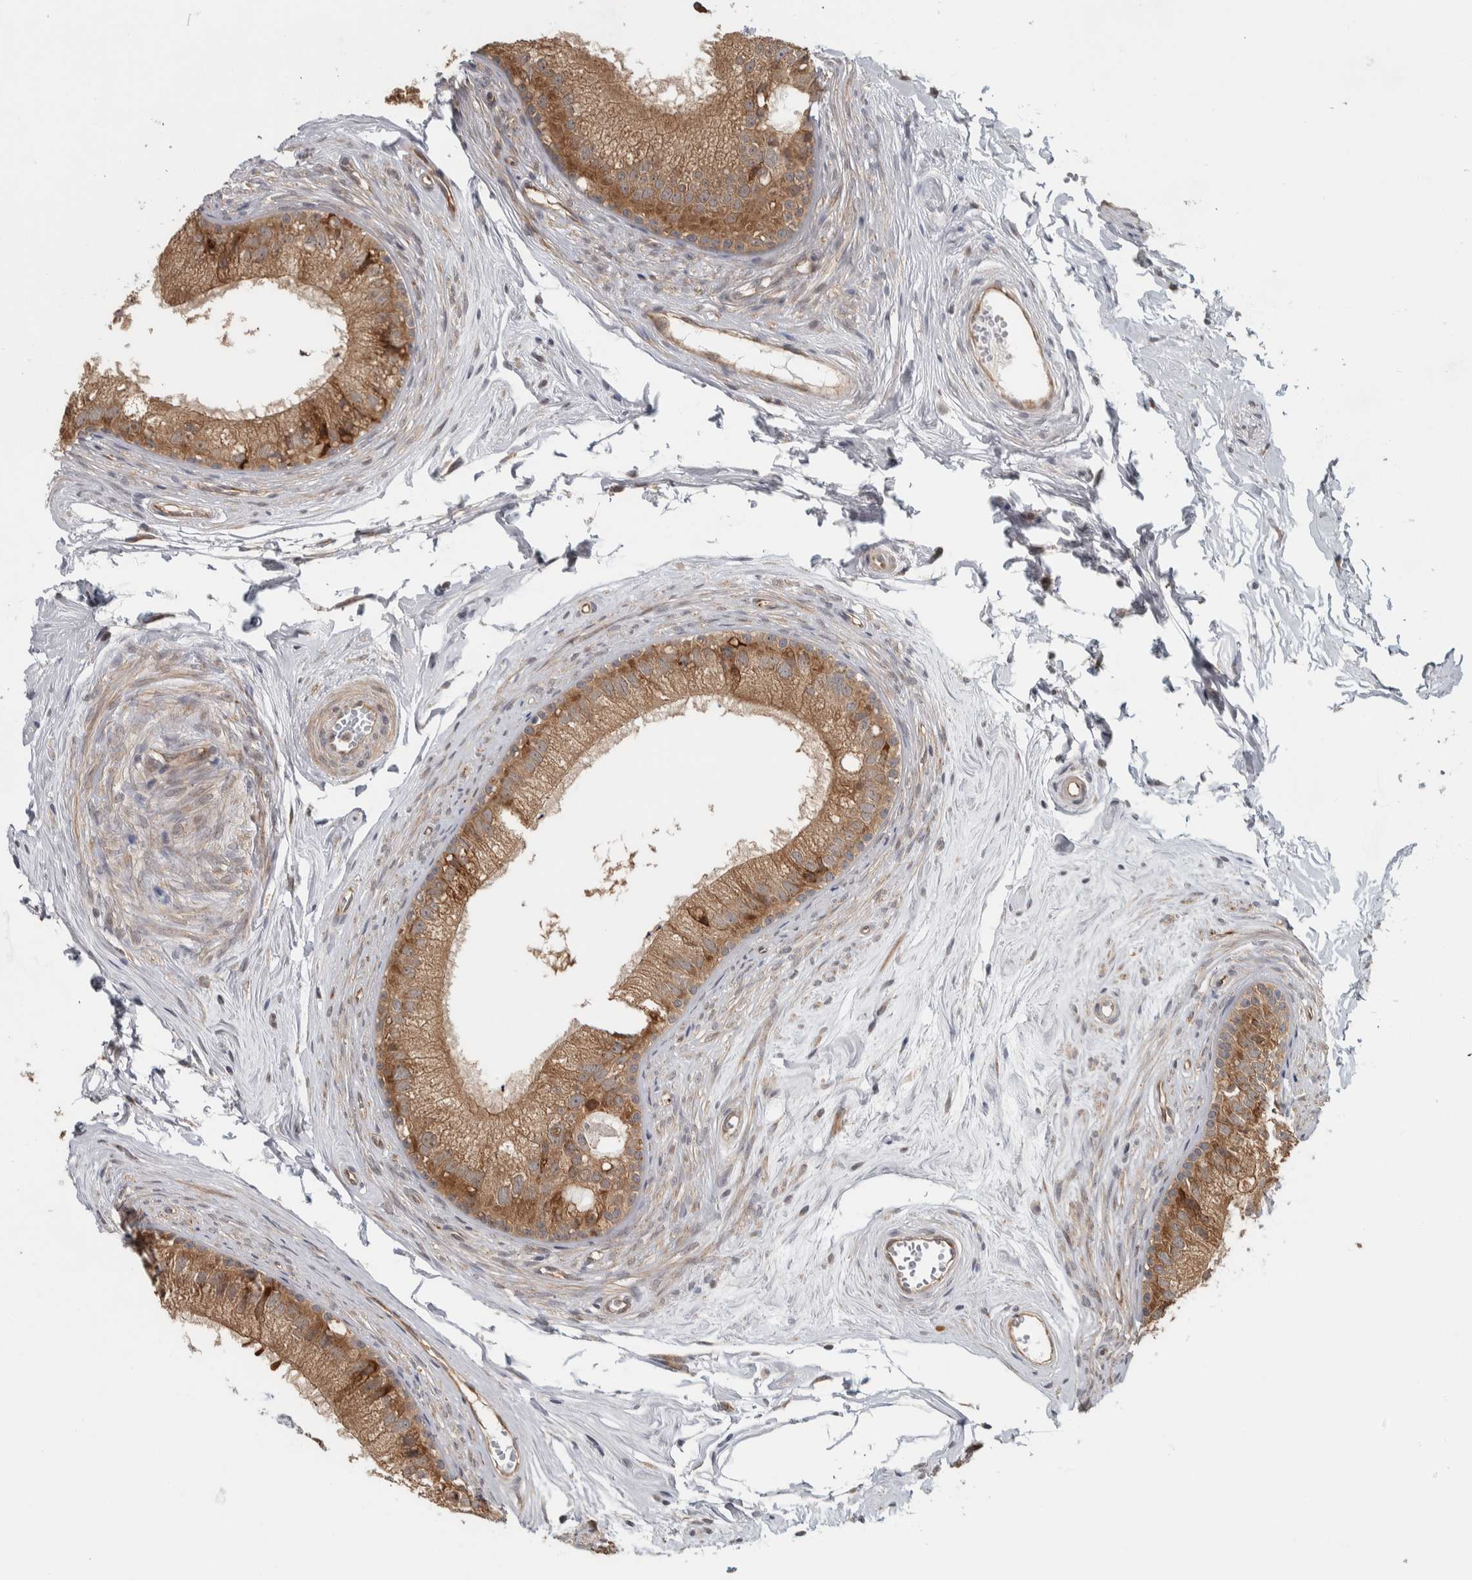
{"staining": {"intensity": "moderate", "quantity": ">75%", "location": "cytoplasmic/membranous"}, "tissue": "epididymis", "cell_type": "Glandular cells", "image_type": "normal", "snomed": [{"axis": "morphology", "description": "Normal tissue, NOS"}, {"axis": "topography", "description": "Epididymis"}], "caption": "Protein staining reveals moderate cytoplasmic/membranous expression in about >75% of glandular cells in normal epididymis.", "gene": "TBC1D31", "patient": {"sex": "male", "age": 56}}